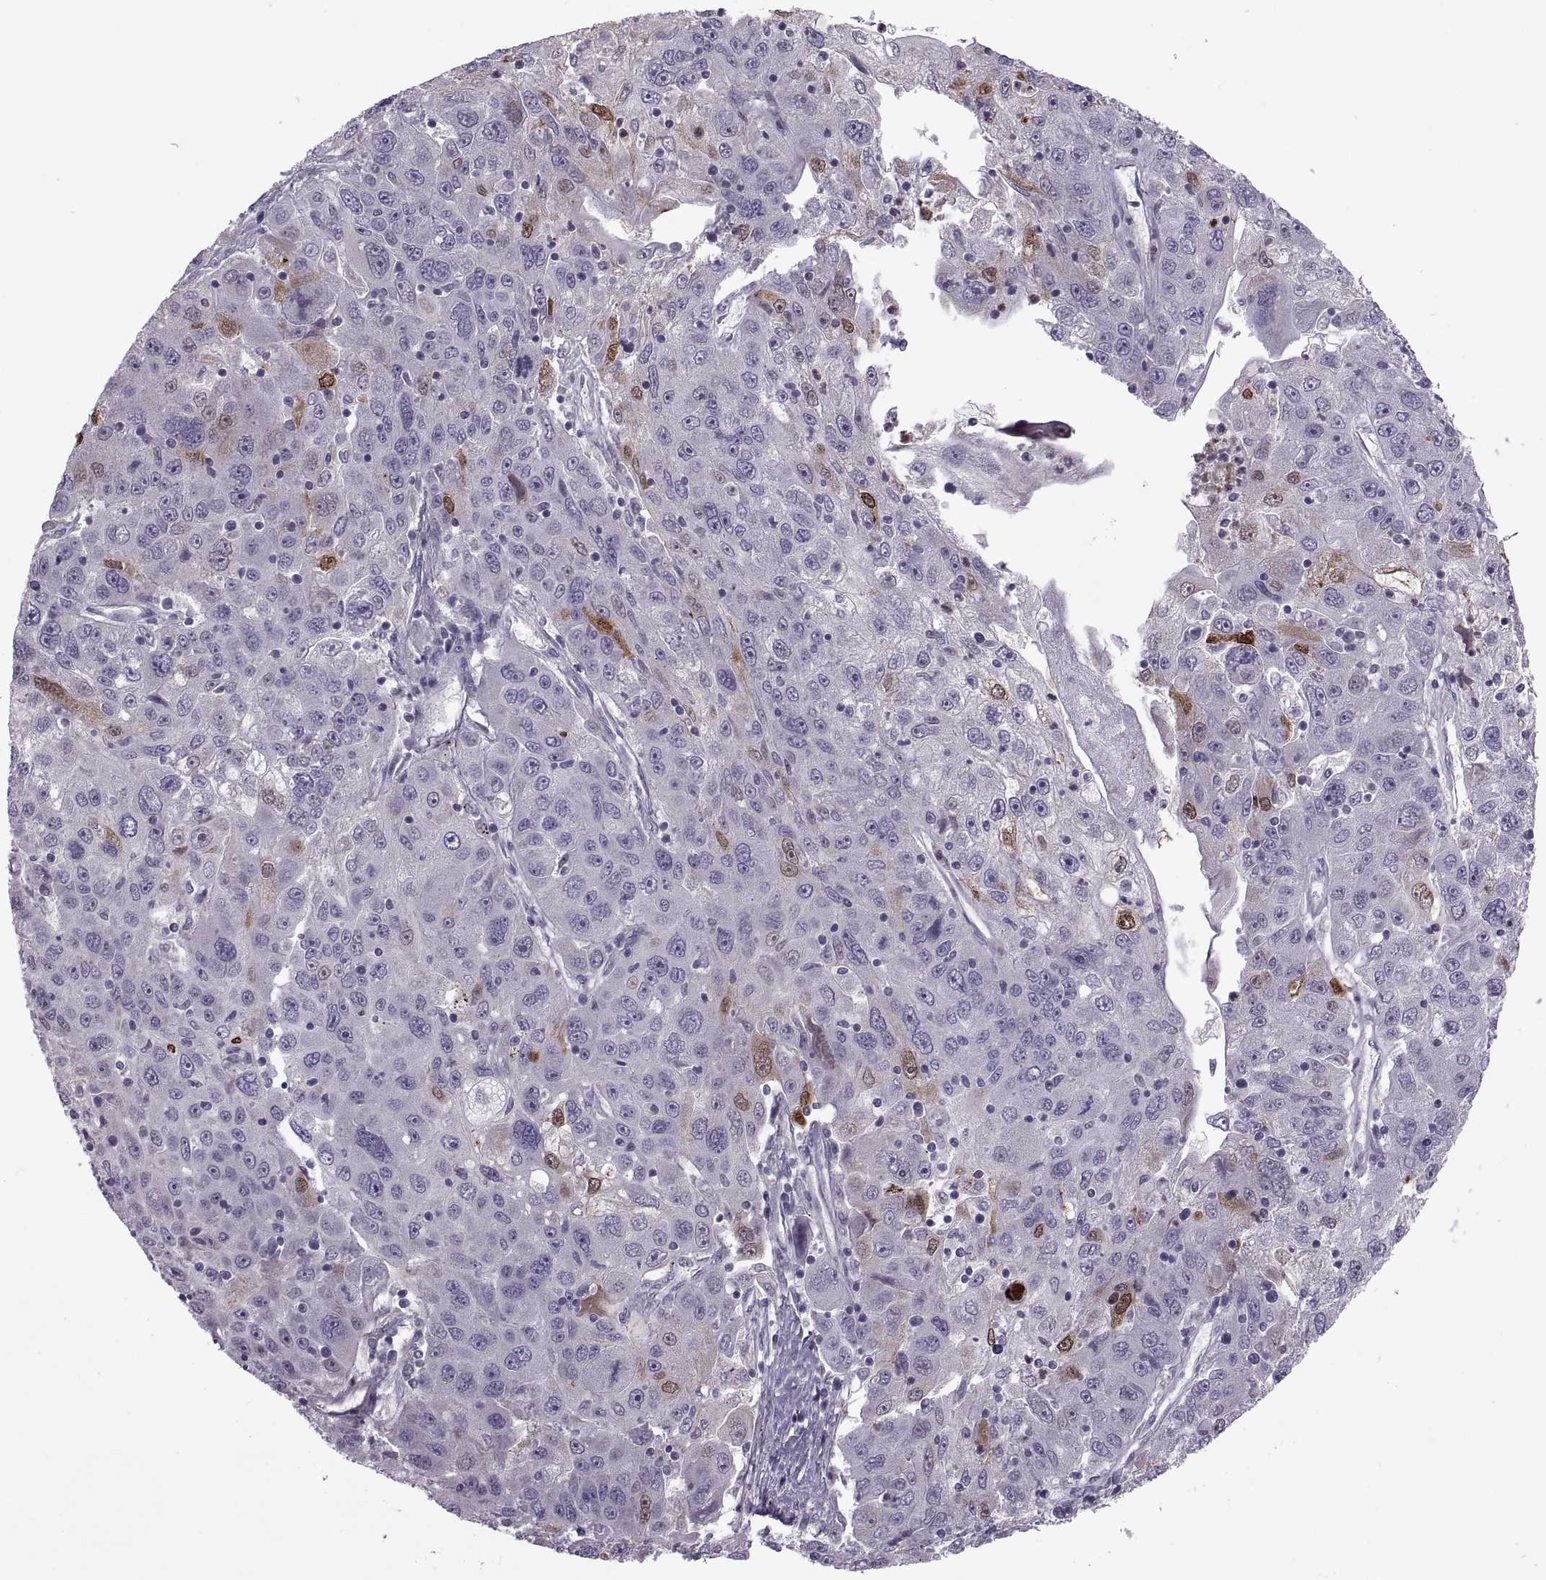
{"staining": {"intensity": "negative", "quantity": "none", "location": "none"}, "tissue": "stomach cancer", "cell_type": "Tumor cells", "image_type": "cancer", "snomed": [{"axis": "morphology", "description": "Adenocarcinoma, NOS"}, {"axis": "topography", "description": "Stomach"}], "caption": "A photomicrograph of human adenocarcinoma (stomach) is negative for staining in tumor cells. The staining was performed using DAB to visualize the protein expression in brown, while the nuclei were stained in blue with hematoxylin (Magnification: 20x).", "gene": "ODF3", "patient": {"sex": "male", "age": 56}}